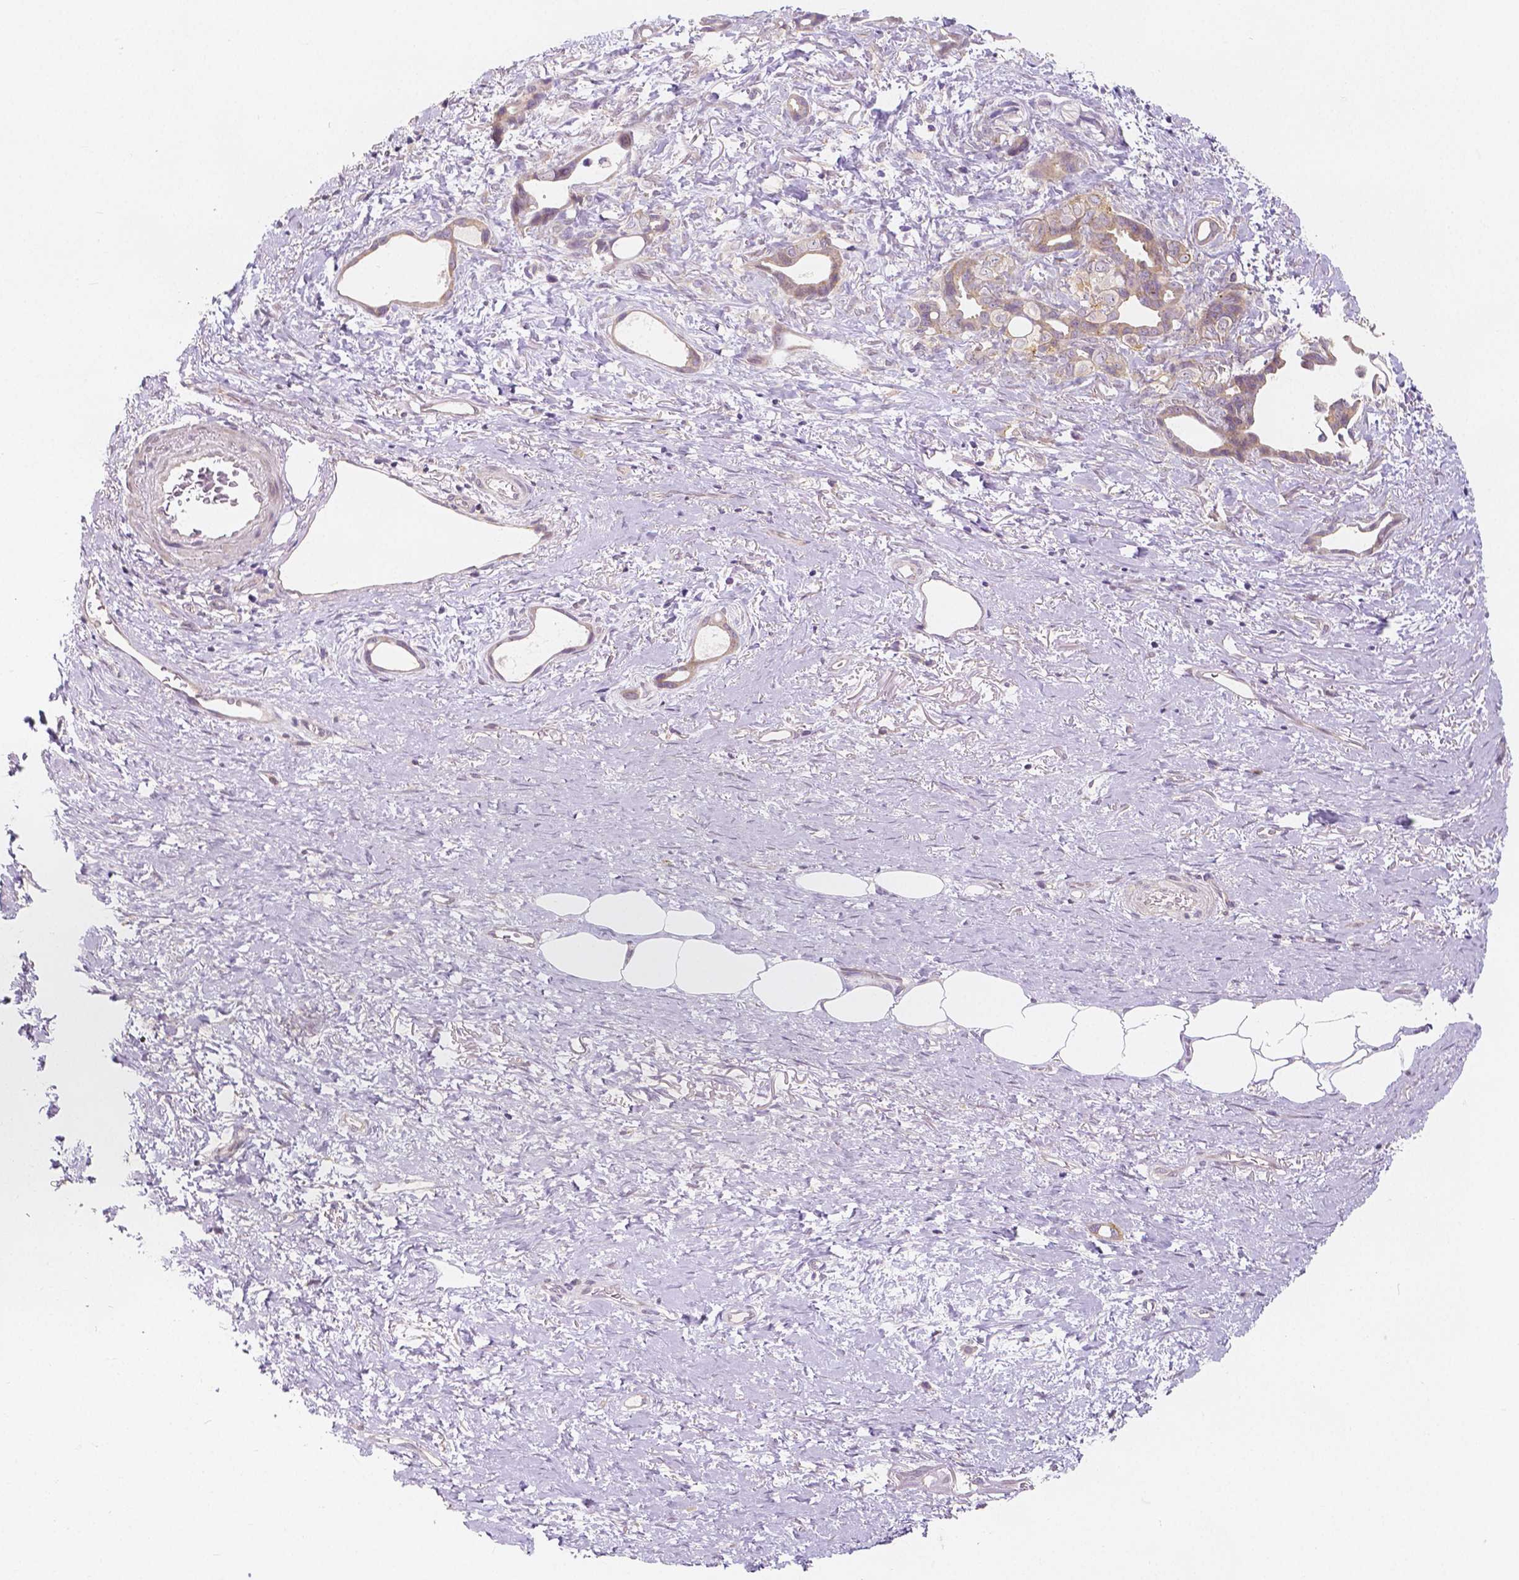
{"staining": {"intensity": "weak", "quantity": ">75%", "location": "cytoplasmic/membranous"}, "tissue": "stomach cancer", "cell_type": "Tumor cells", "image_type": "cancer", "snomed": [{"axis": "morphology", "description": "Adenocarcinoma, NOS"}, {"axis": "topography", "description": "Stomach, upper"}], "caption": "IHC staining of stomach cancer (adenocarcinoma), which displays low levels of weak cytoplasmic/membranous positivity in approximately >75% of tumor cells indicating weak cytoplasmic/membranous protein positivity. The staining was performed using DAB (3,3'-diaminobenzidine) (brown) for protein detection and nuclei were counterstained in hematoxylin (blue).", "gene": "SNX12", "patient": {"sex": "male", "age": 62}}